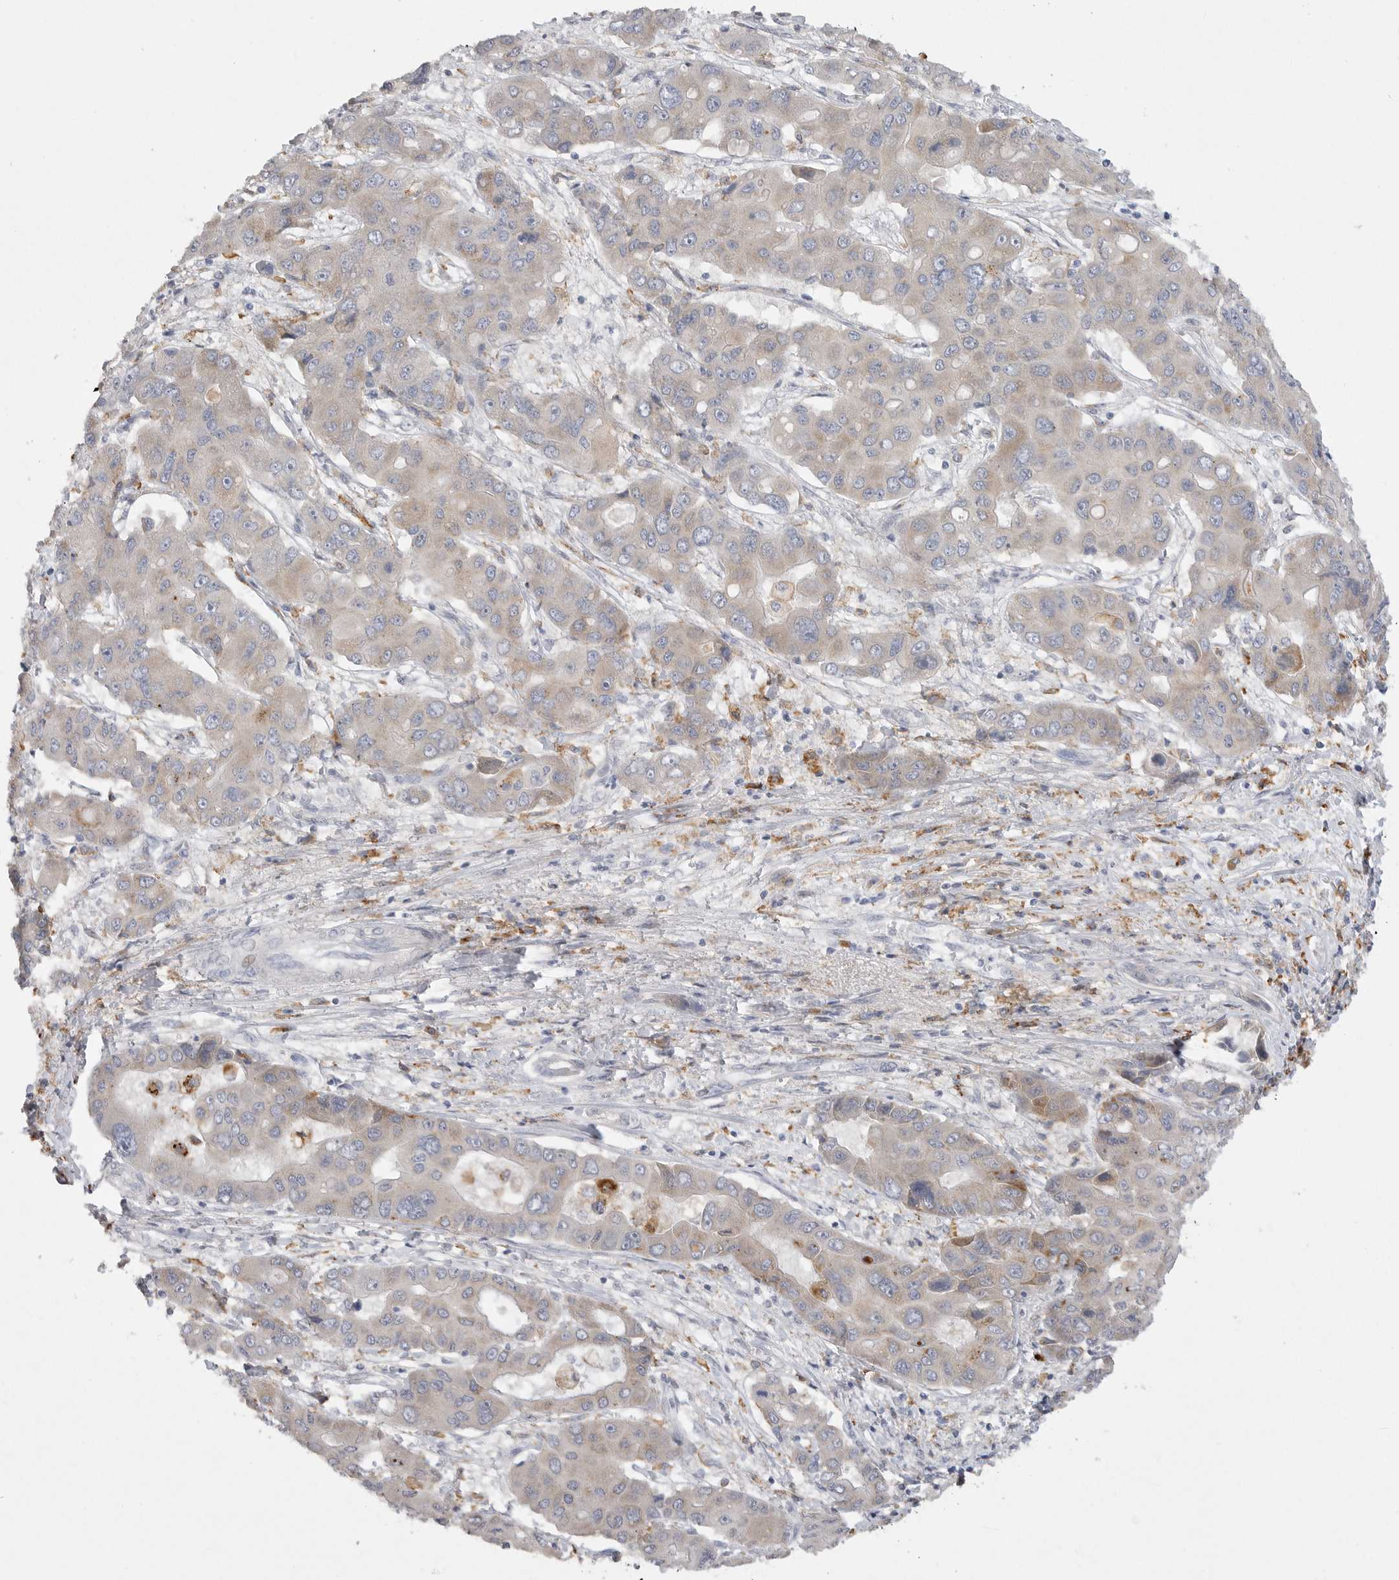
{"staining": {"intensity": "weak", "quantity": "<25%", "location": "cytoplasmic/membranous"}, "tissue": "liver cancer", "cell_type": "Tumor cells", "image_type": "cancer", "snomed": [{"axis": "morphology", "description": "Cholangiocarcinoma"}, {"axis": "topography", "description": "Liver"}], "caption": "IHC of human liver cholangiocarcinoma displays no positivity in tumor cells.", "gene": "EDEM3", "patient": {"sex": "male", "age": 67}}